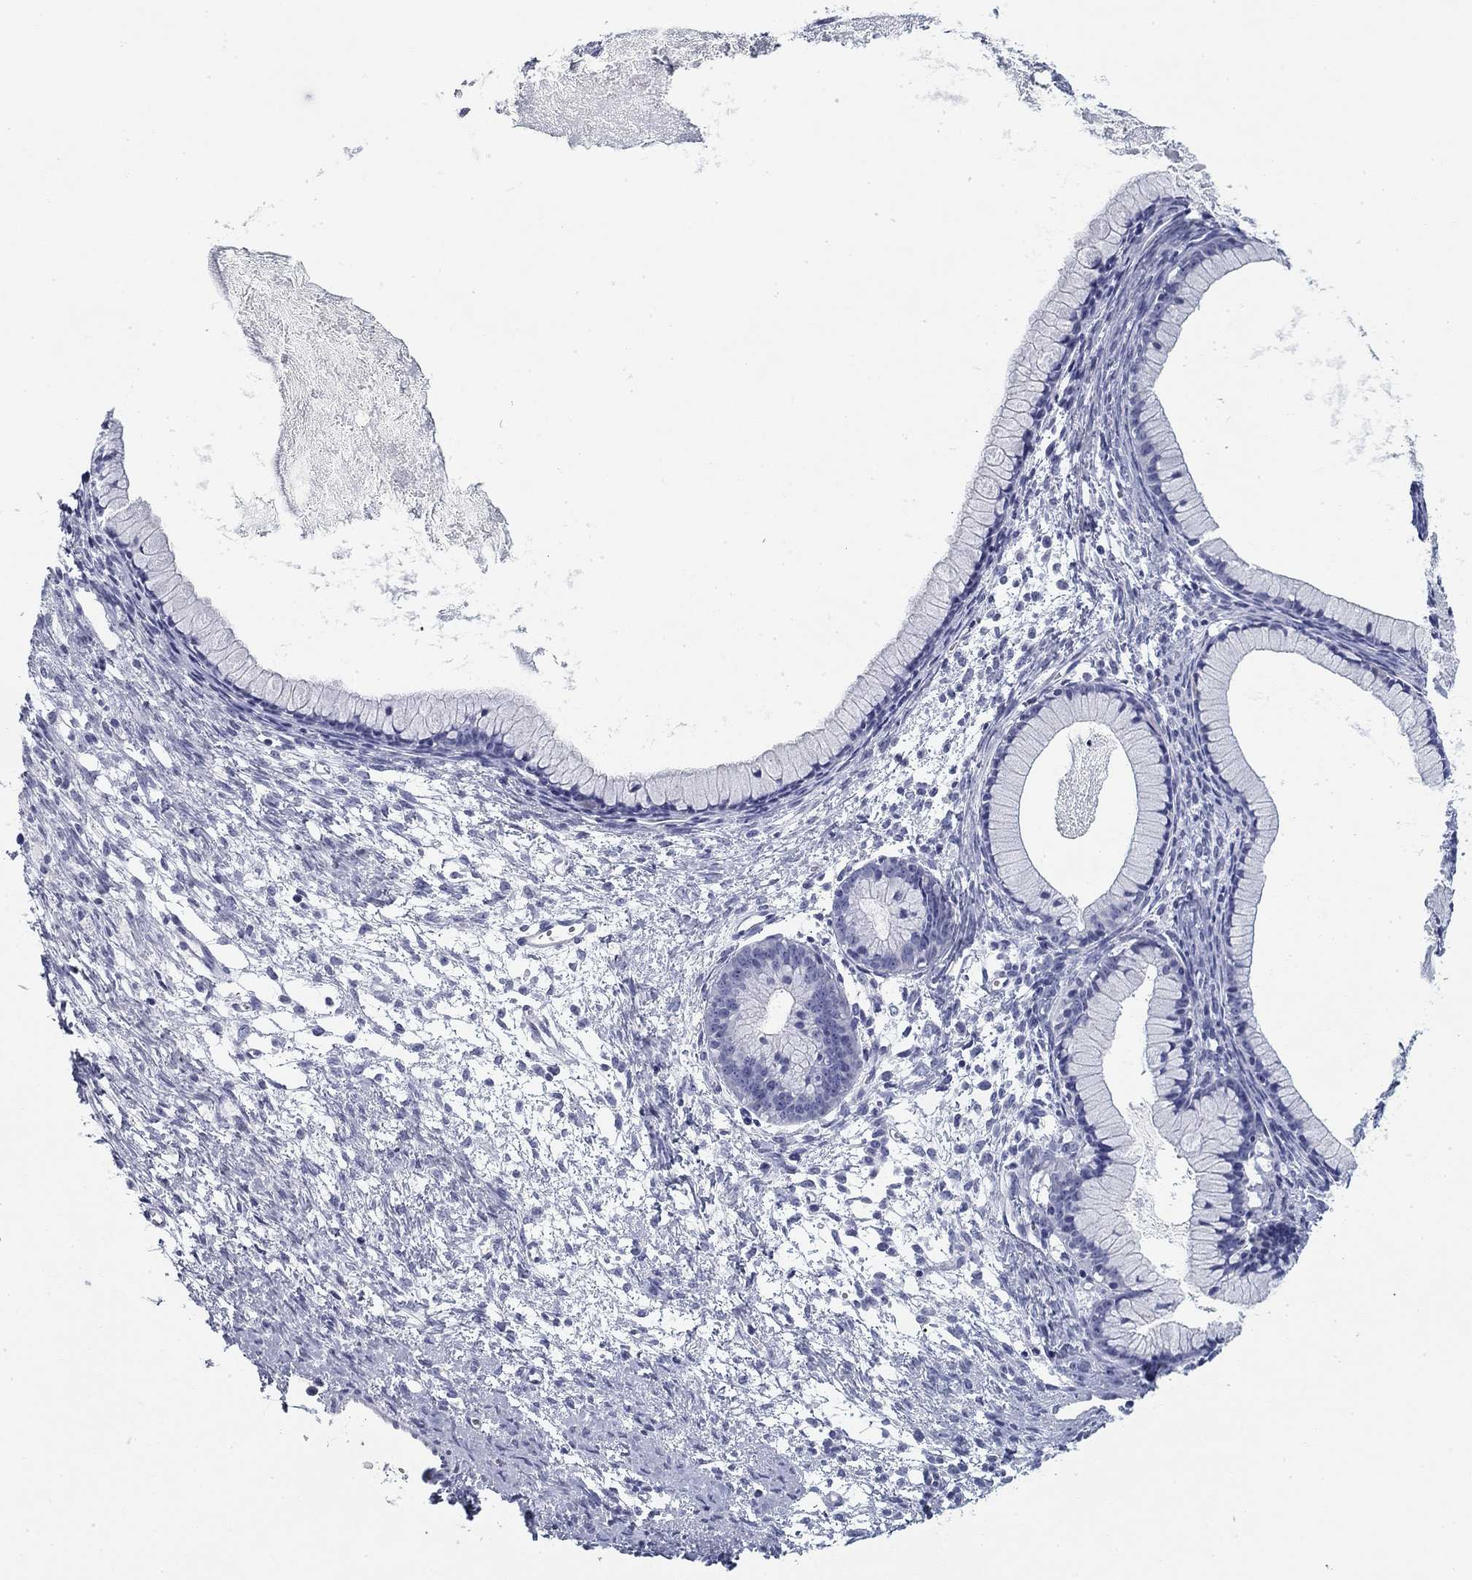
{"staining": {"intensity": "negative", "quantity": "none", "location": "none"}, "tissue": "ovarian cancer", "cell_type": "Tumor cells", "image_type": "cancer", "snomed": [{"axis": "morphology", "description": "Cystadenocarcinoma, mucinous, NOS"}, {"axis": "topography", "description": "Ovary"}], "caption": "There is no significant expression in tumor cells of ovarian cancer (mucinous cystadenocarcinoma).", "gene": "CD79B", "patient": {"sex": "female", "age": 41}}